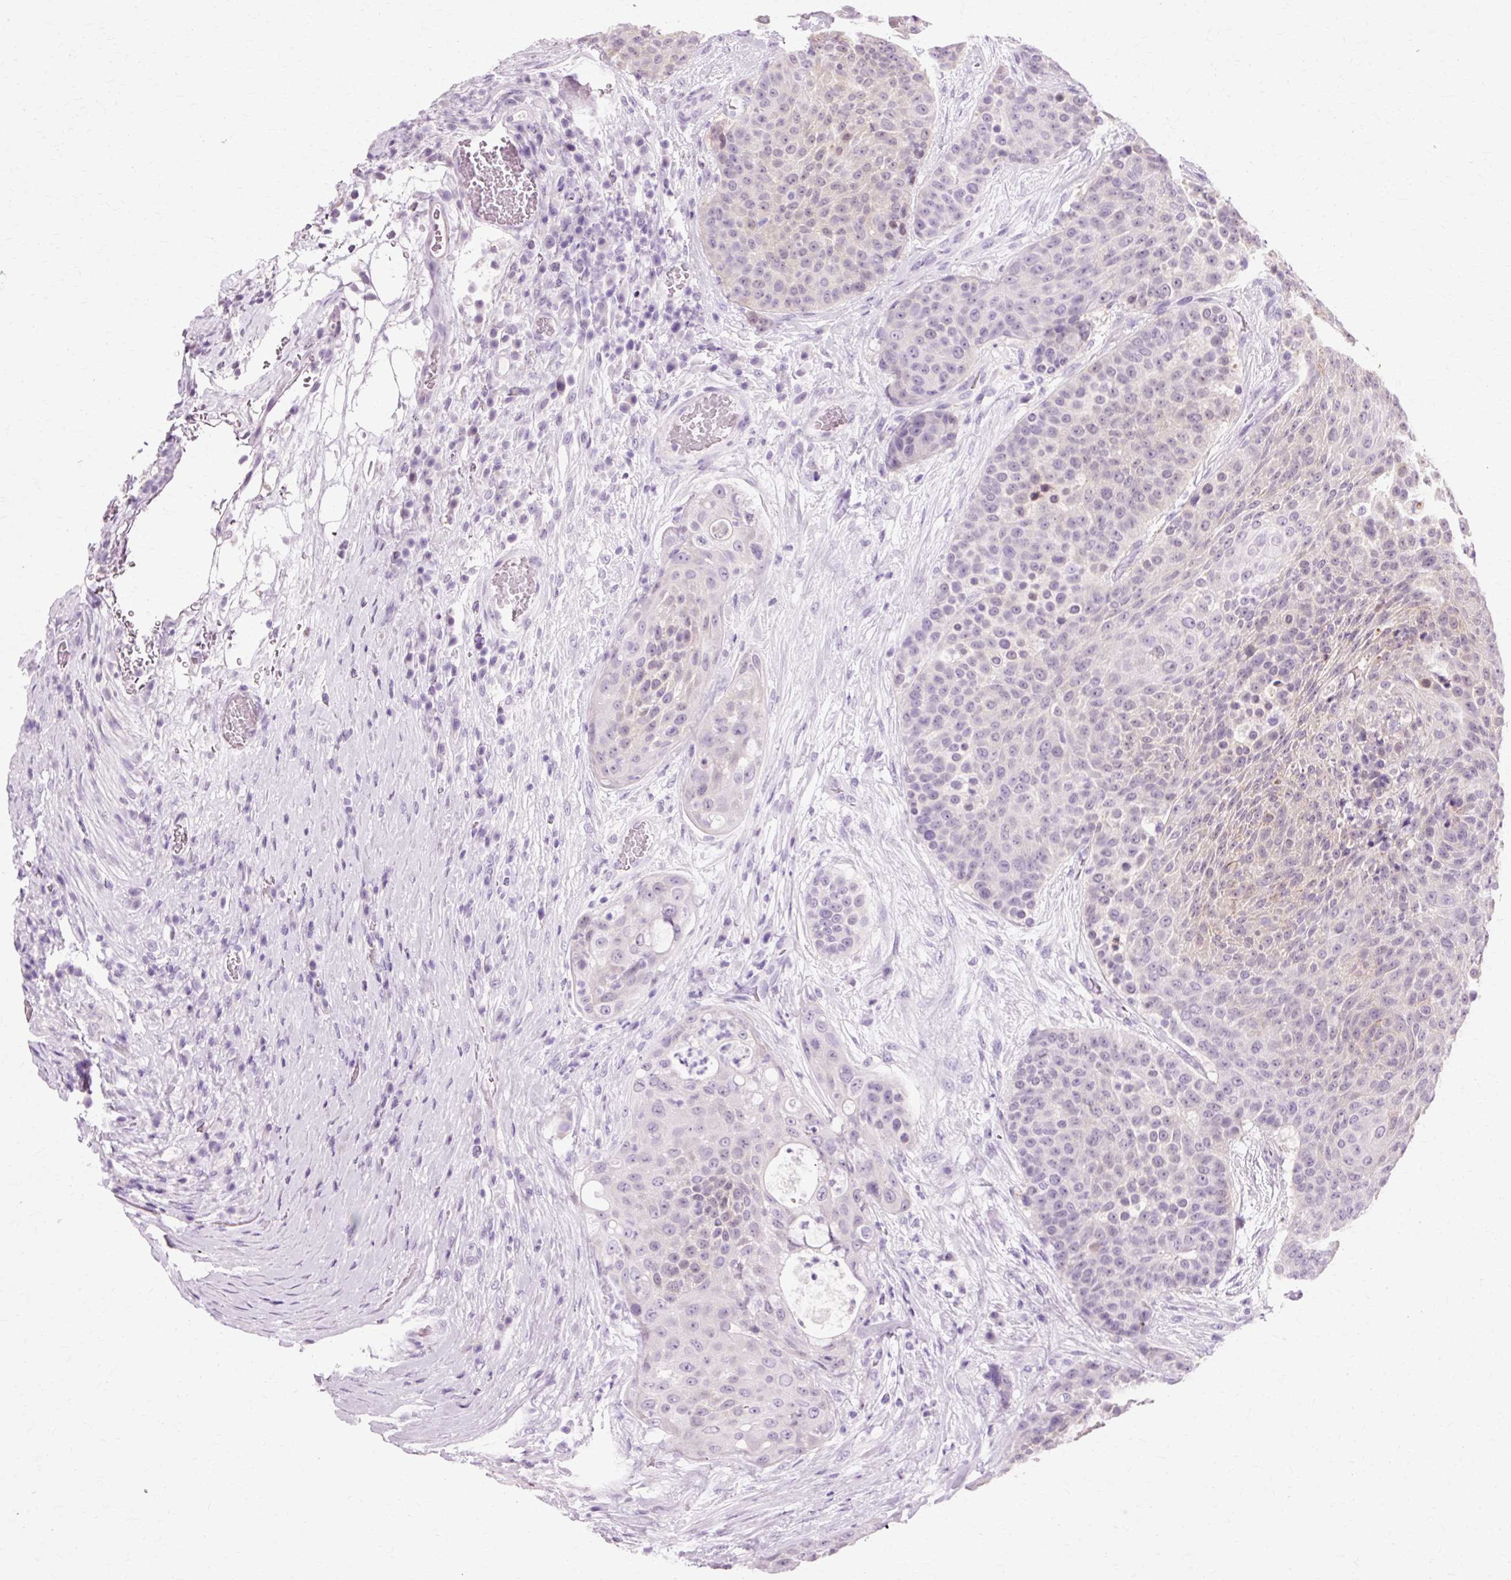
{"staining": {"intensity": "weak", "quantity": "<25%", "location": "cytoplasmic/membranous,nuclear"}, "tissue": "urothelial cancer", "cell_type": "Tumor cells", "image_type": "cancer", "snomed": [{"axis": "morphology", "description": "Urothelial carcinoma, High grade"}, {"axis": "topography", "description": "Urinary bladder"}], "caption": "This is a histopathology image of immunohistochemistry staining of urothelial carcinoma (high-grade), which shows no positivity in tumor cells.", "gene": "VN1R2", "patient": {"sex": "female", "age": 63}}